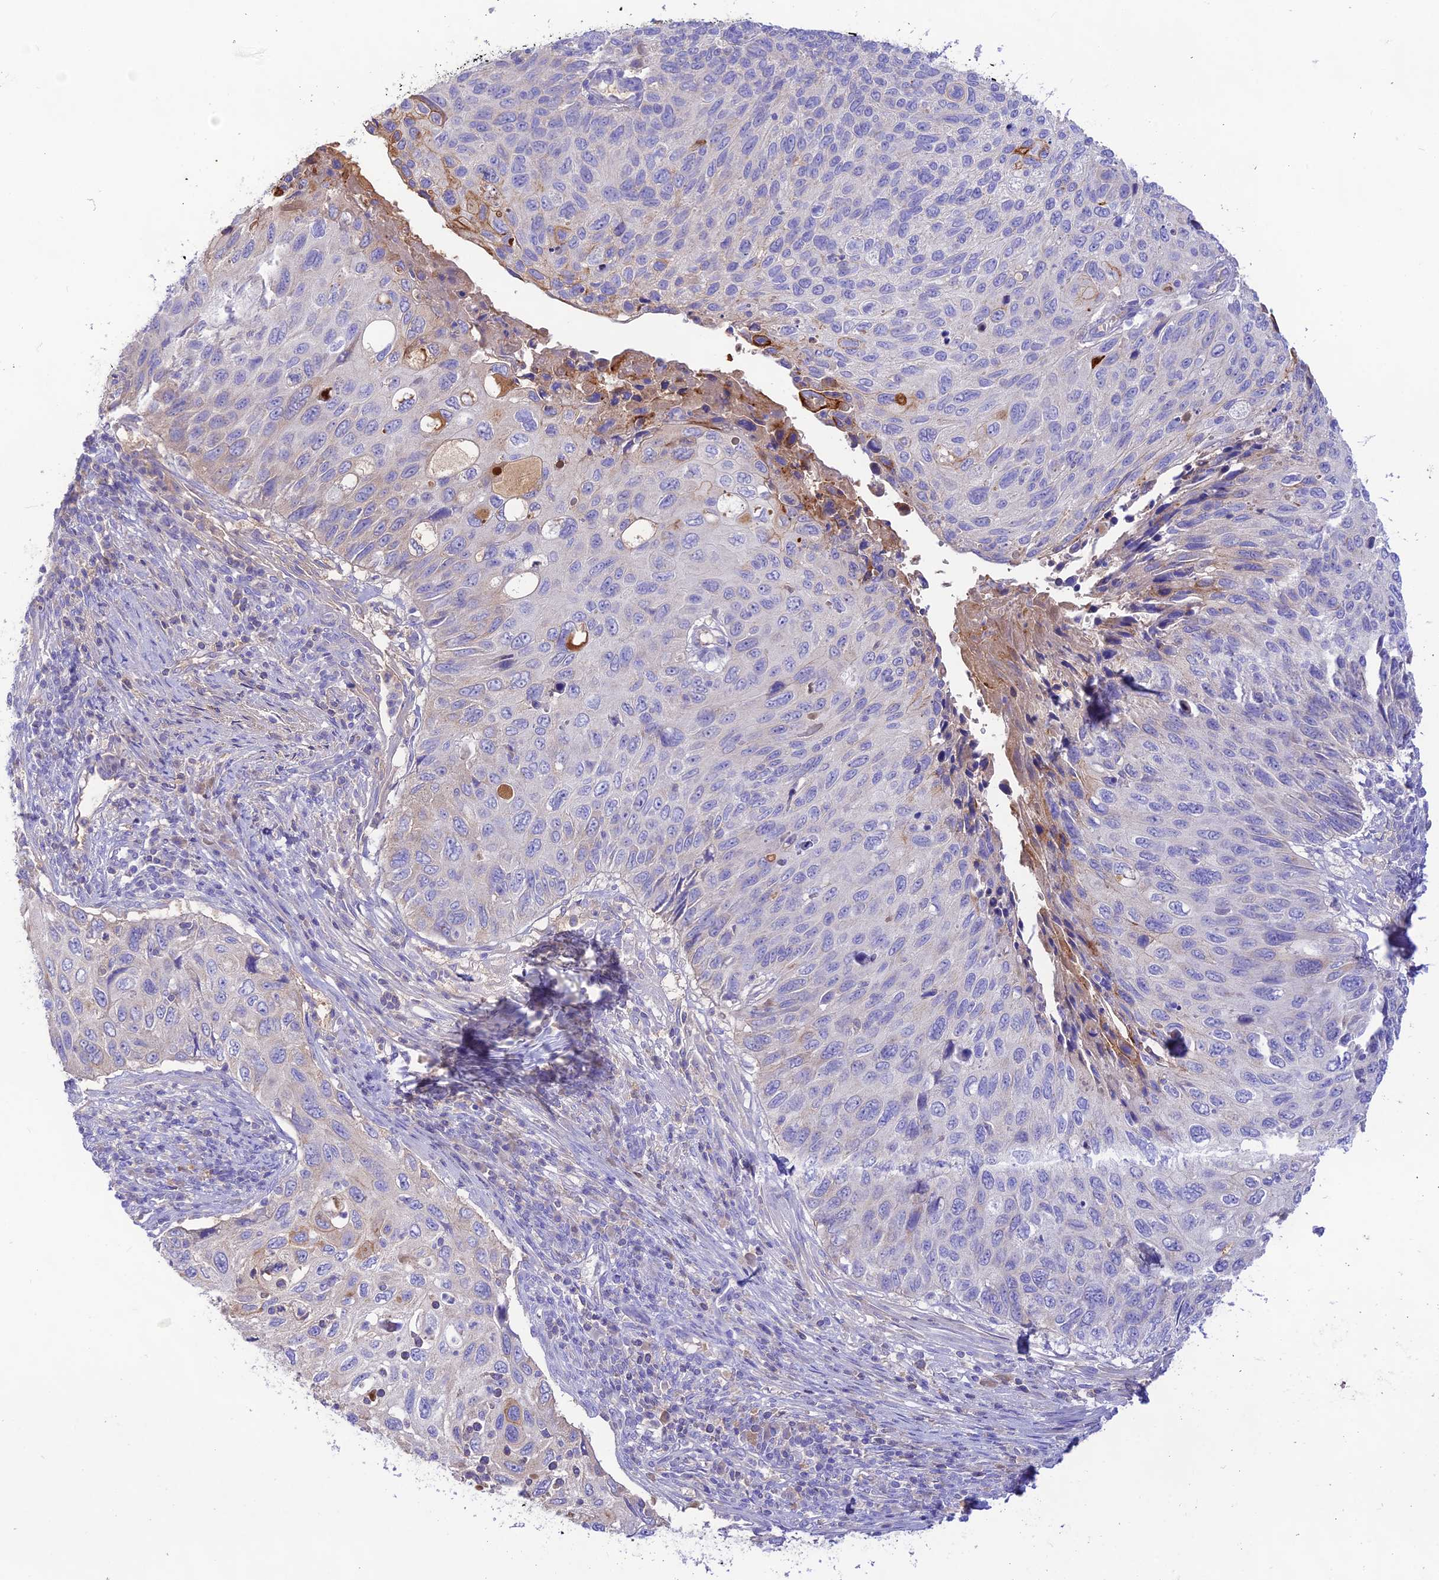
{"staining": {"intensity": "moderate", "quantity": "<25%", "location": "cytoplasmic/membranous"}, "tissue": "cervical cancer", "cell_type": "Tumor cells", "image_type": "cancer", "snomed": [{"axis": "morphology", "description": "Squamous cell carcinoma, NOS"}, {"axis": "topography", "description": "Cervix"}], "caption": "The image exhibits immunohistochemical staining of cervical cancer (squamous cell carcinoma). There is moderate cytoplasmic/membranous staining is appreciated in about <25% of tumor cells.", "gene": "NLRP9", "patient": {"sex": "female", "age": 70}}